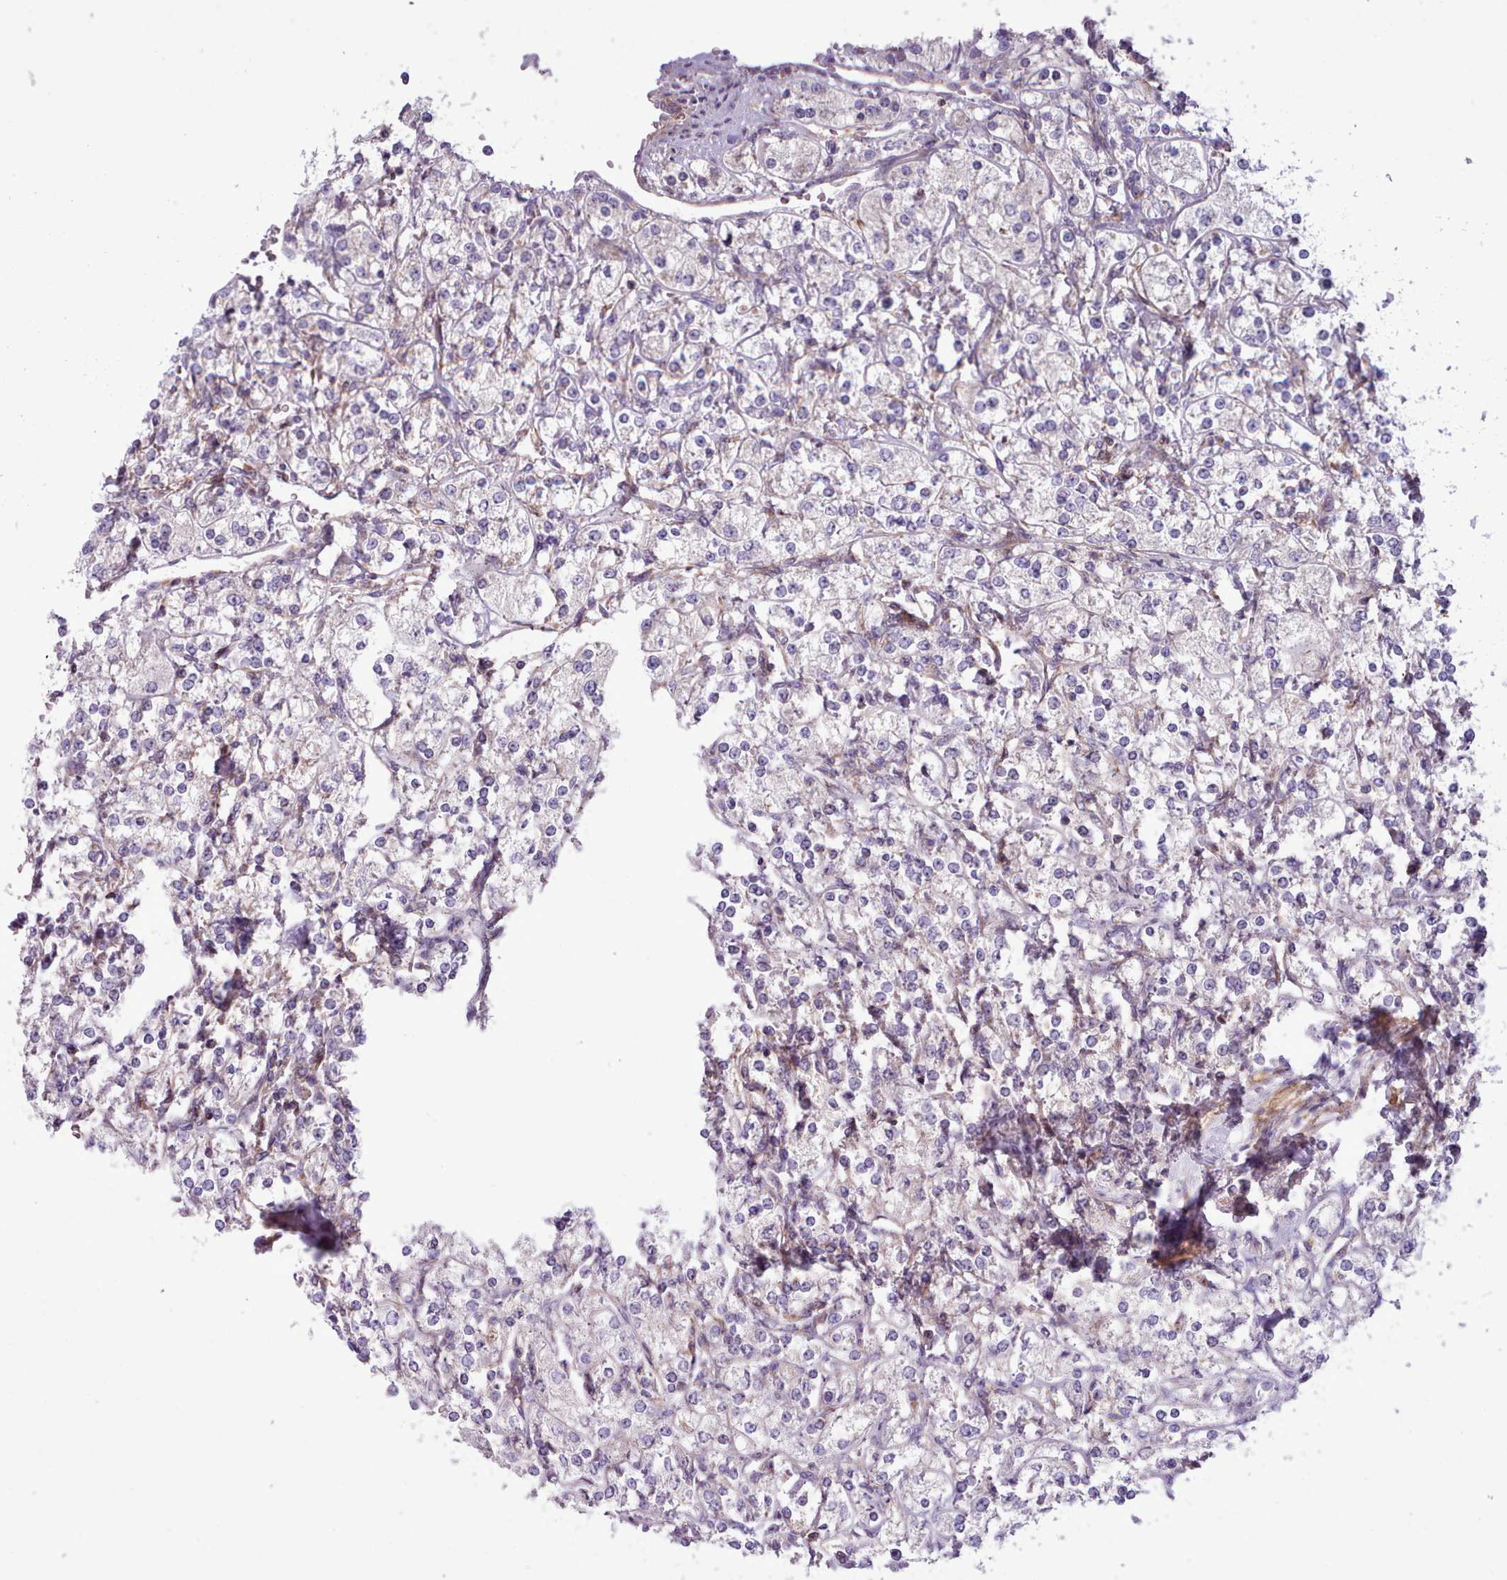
{"staining": {"intensity": "negative", "quantity": "none", "location": "none"}, "tissue": "renal cancer", "cell_type": "Tumor cells", "image_type": "cancer", "snomed": [{"axis": "morphology", "description": "Adenocarcinoma, NOS"}, {"axis": "topography", "description": "Kidney"}], "caption": "Human renal cancer stained for a protein using IHC displays no staining in tumor cells.", "gene": "TENT4B", "patient": {"sex": "male", "age": 77}}